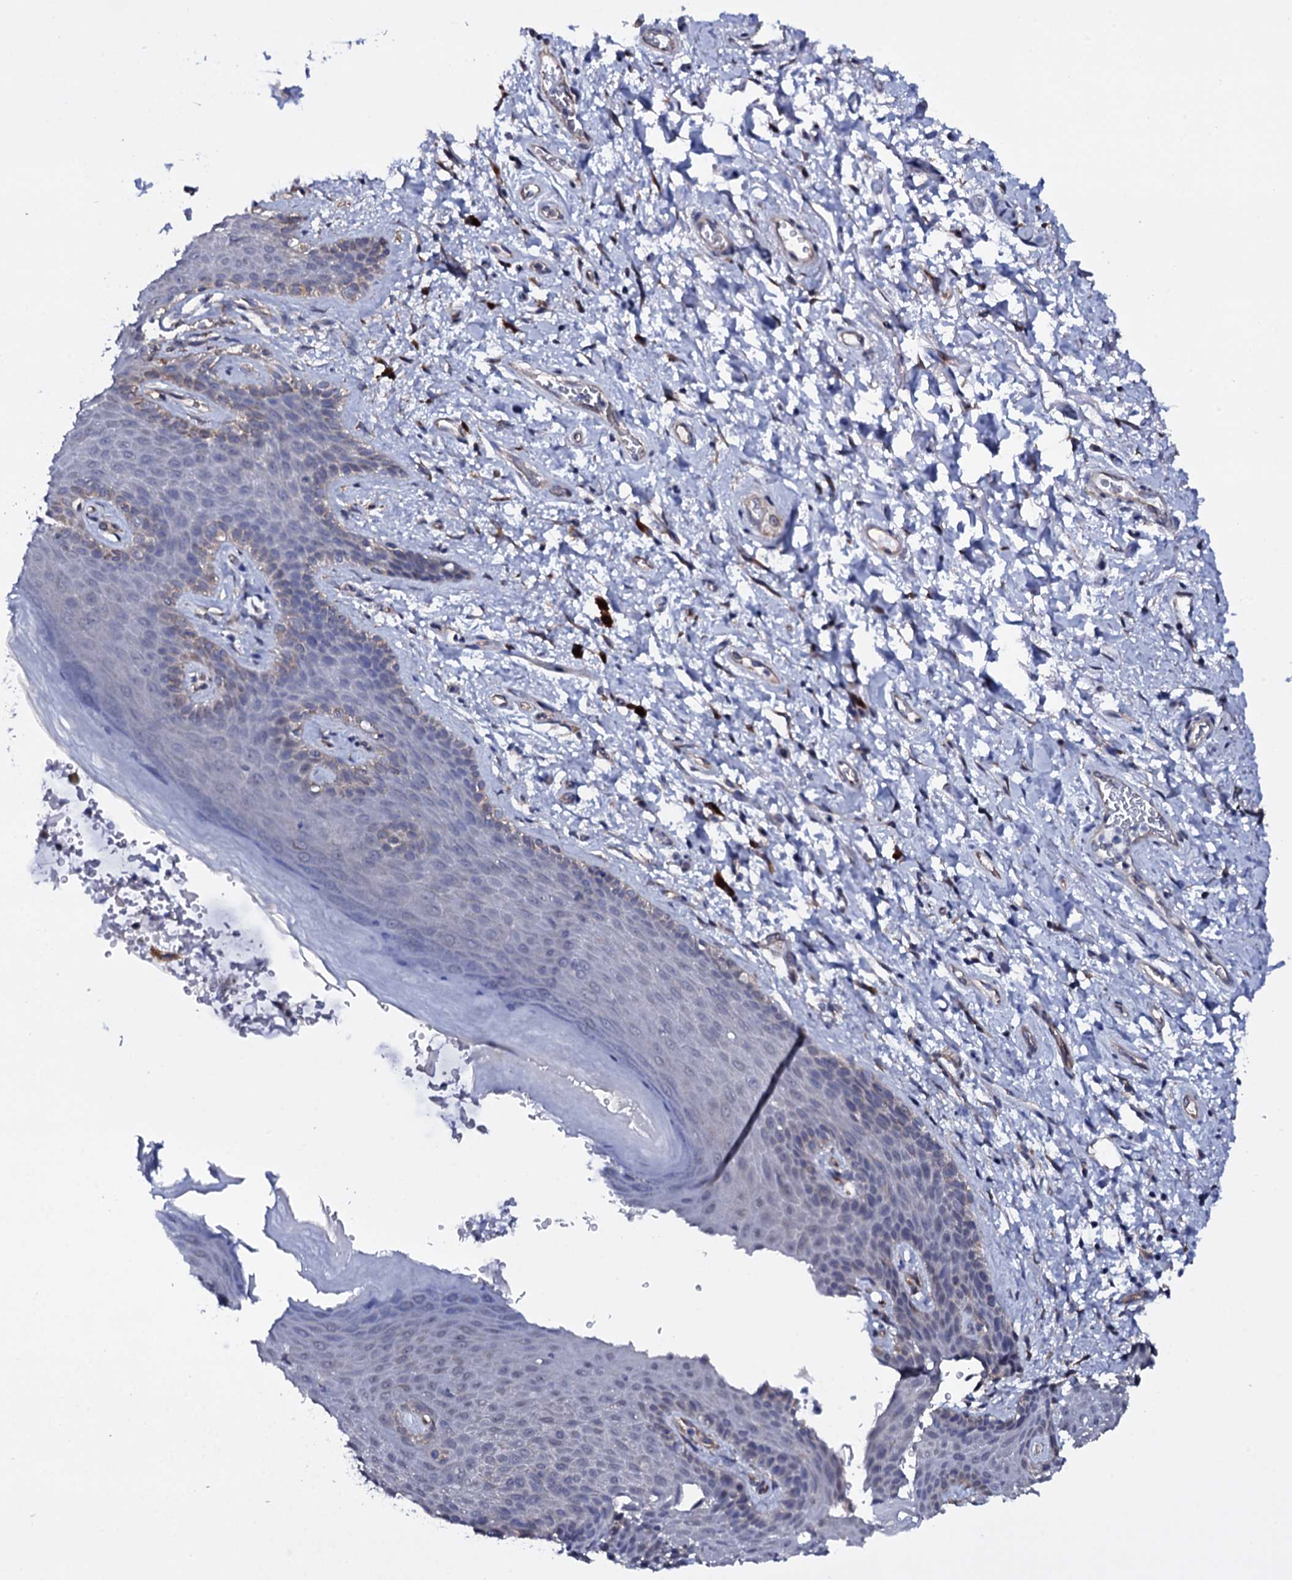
{"staining": {"intensity": "negative", "quantity": "none", "location": "none"}, "tissue": "skin", "cell_type": "Epidermal cells", "image_type": "normal", "snomed": [{"axis": "morphology", "description": "Normal tissue, NOS"}, {"axis": "topography", "description": "Anal"}], "caption": "This histopathology image is of normal skin stained with IHC to label a protein in brown with the nuclei are counter-stained blue. There is no expression in epidermal cells.", "gene": "GAREM1", "patient": {"sex": "female", "age": 46}}